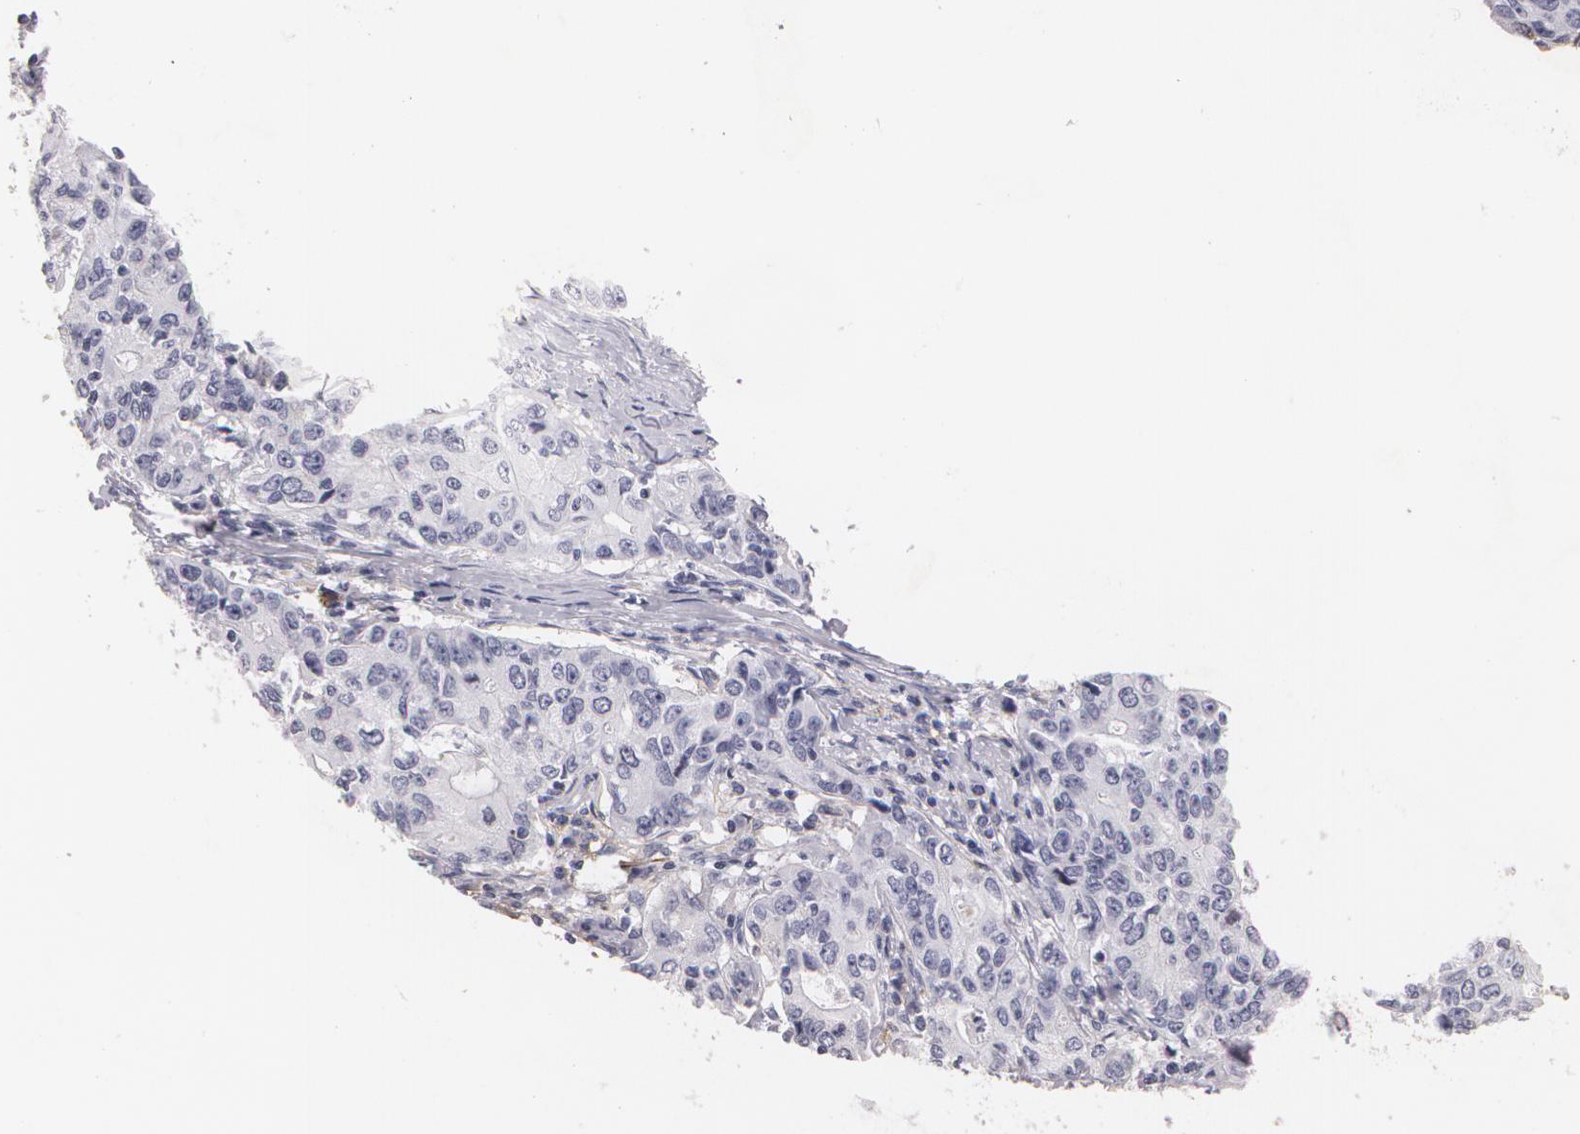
{"staining": {"intensity": "negative", "quantity": "none", "location": "none"}, "tissue": "stomach cancer", "cell_type": "Tumor cells", "image_type": "cancer", "snomed": [{"axis": "morphology", "description": "Adenocarcinoma, NOS"}, {"axis": "topography", "description": "Esophagus"}, {"axis": "topography", "description": "Stomach"}], "caption": "An immunohistochemistry (IHC) photomicrograph of adenocarcinoma (stomach) is shown. There is no staining in tumor cells of adenocarcinoma (stomach). (IHC, brightfield microscopy, high magnification).", "gene": "NGFR", "patient": {"sex": "male", "age": 74}}